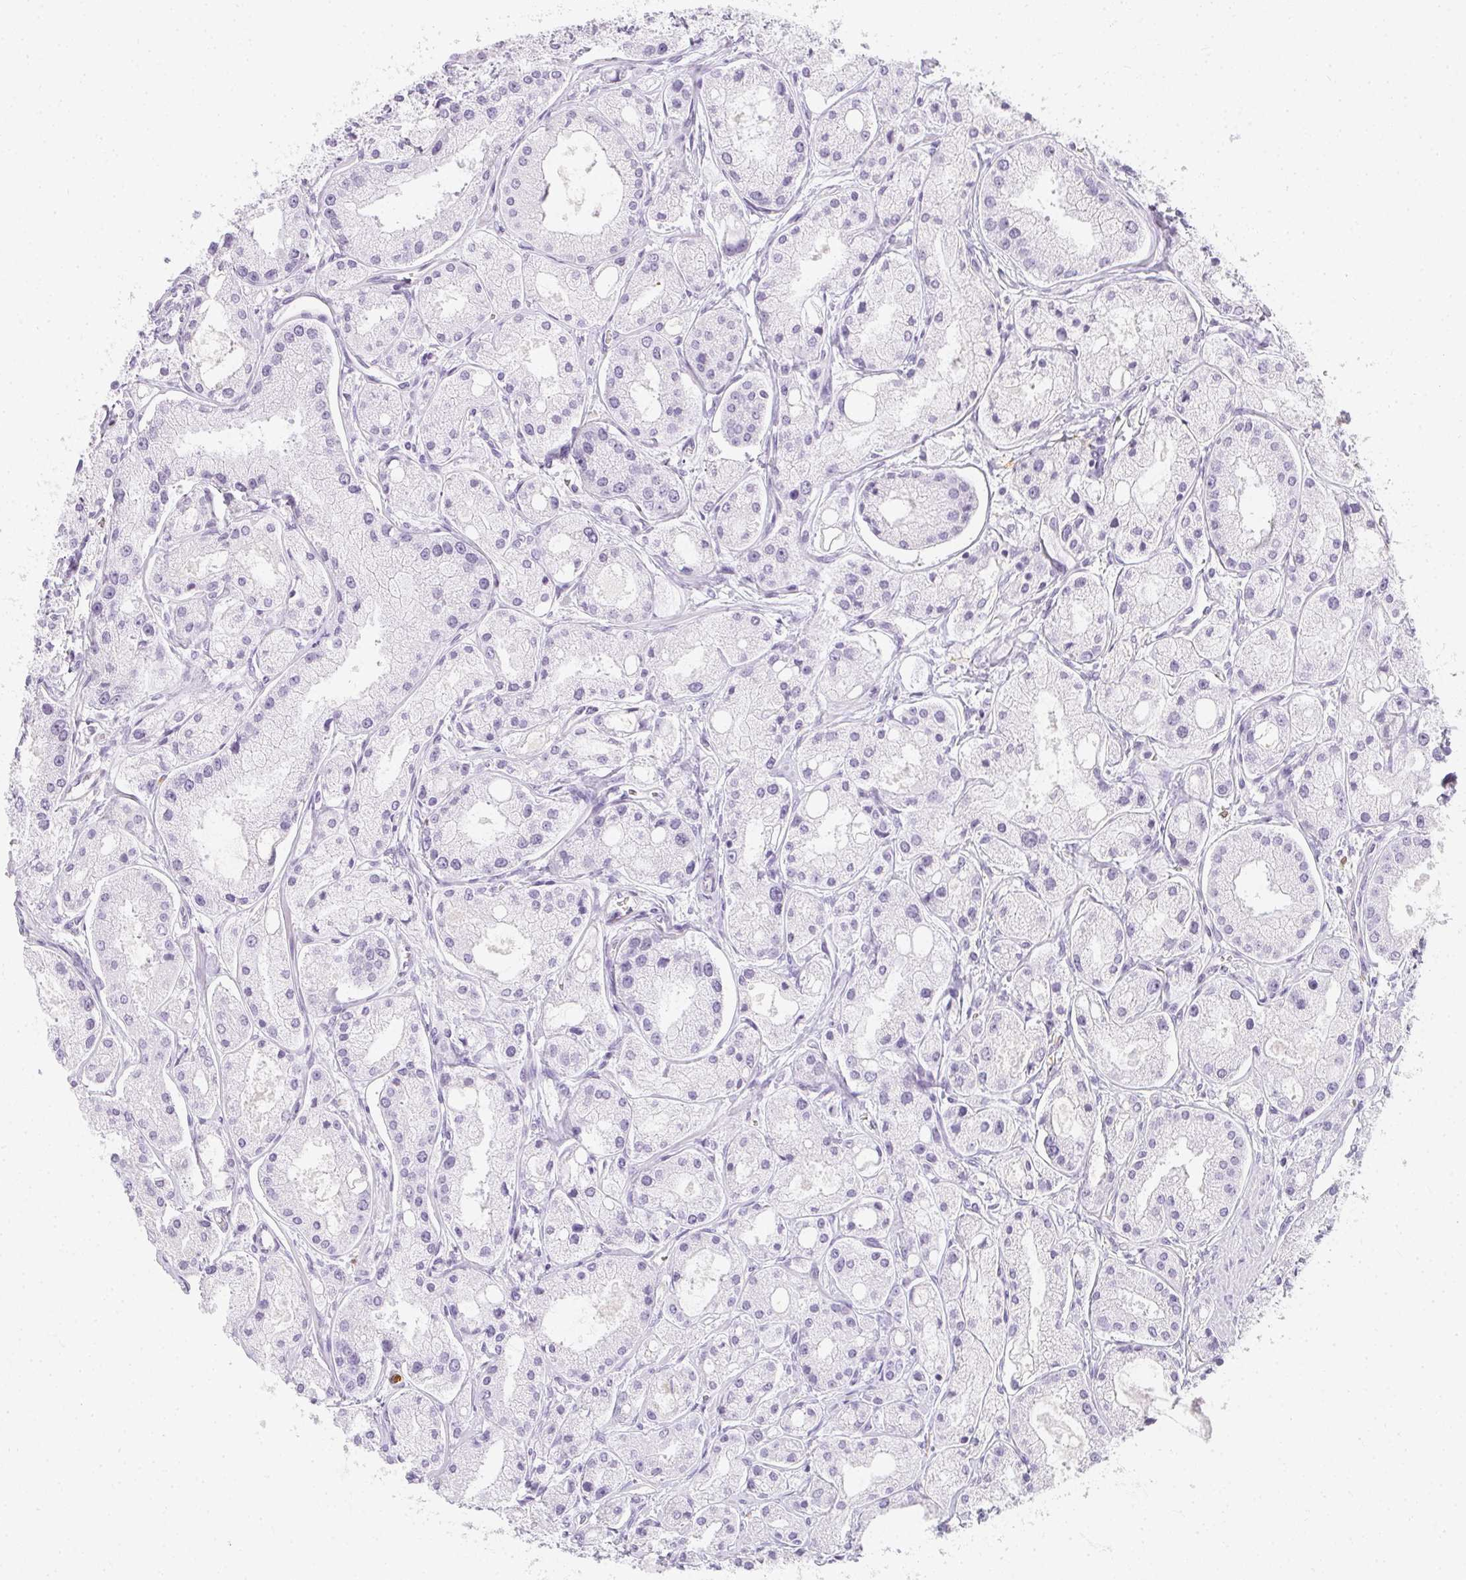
{"staining": {"intensity": "negative", "quantity": "none", "location": "none"}, "tissue": "prostate cancer", "cell_type": "Tumor cells", "image_type": "cancer", "snomed": [{"axis": "morphology", "description": "Adenocarcinoma, High grade"}, {"axis": "topography", "description": "Prostate"}], "caption": "This image is of adenocarcinoma (high-grade) (prostate) stained with immunohistochemistry to label a protein in brown with the nuclei are counter-stained blue. There is no positivity in tumor cells.", "gene": "HK3", "patient": {"sex": "male", "age": 66}}